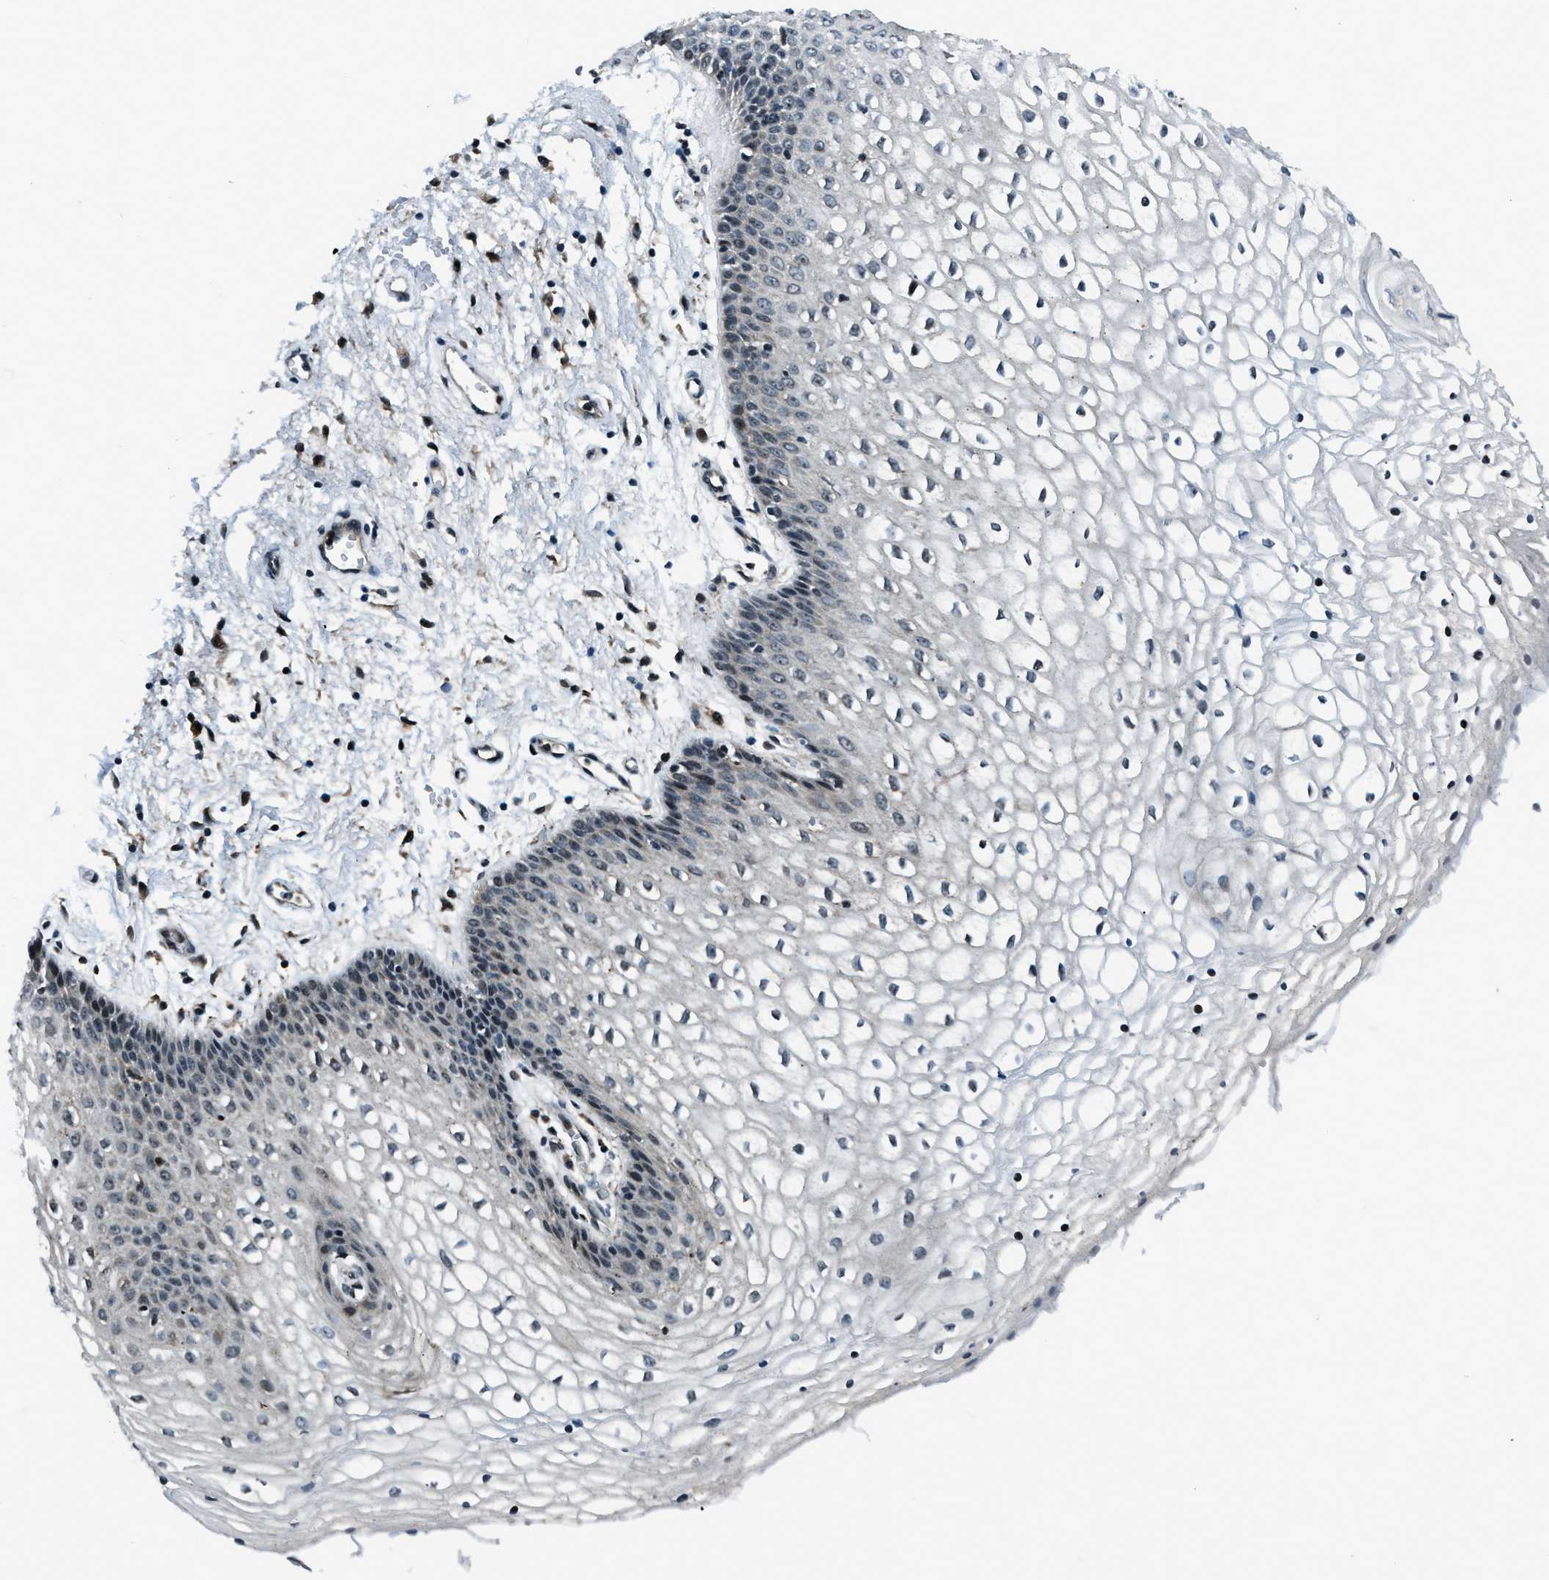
{"staining": {"intensity": "negative", "quantity": "none", "location": "none"}, "tissue": "vagina", "cell_type": "Squamous epithelial cells", "image_type": "normal", "snomed": [{"axis": "morphology", "description": "Normal tissue, NOS"}, {"axis": "topography", "description": "Vagina"}], "caption": "Vagina stained for a protein using immunohistochemistry (IHC) reveals no expression squamous epithelial cells.", "gene": "ACTL9", "patient": {"sex": "female", "age": 34}}